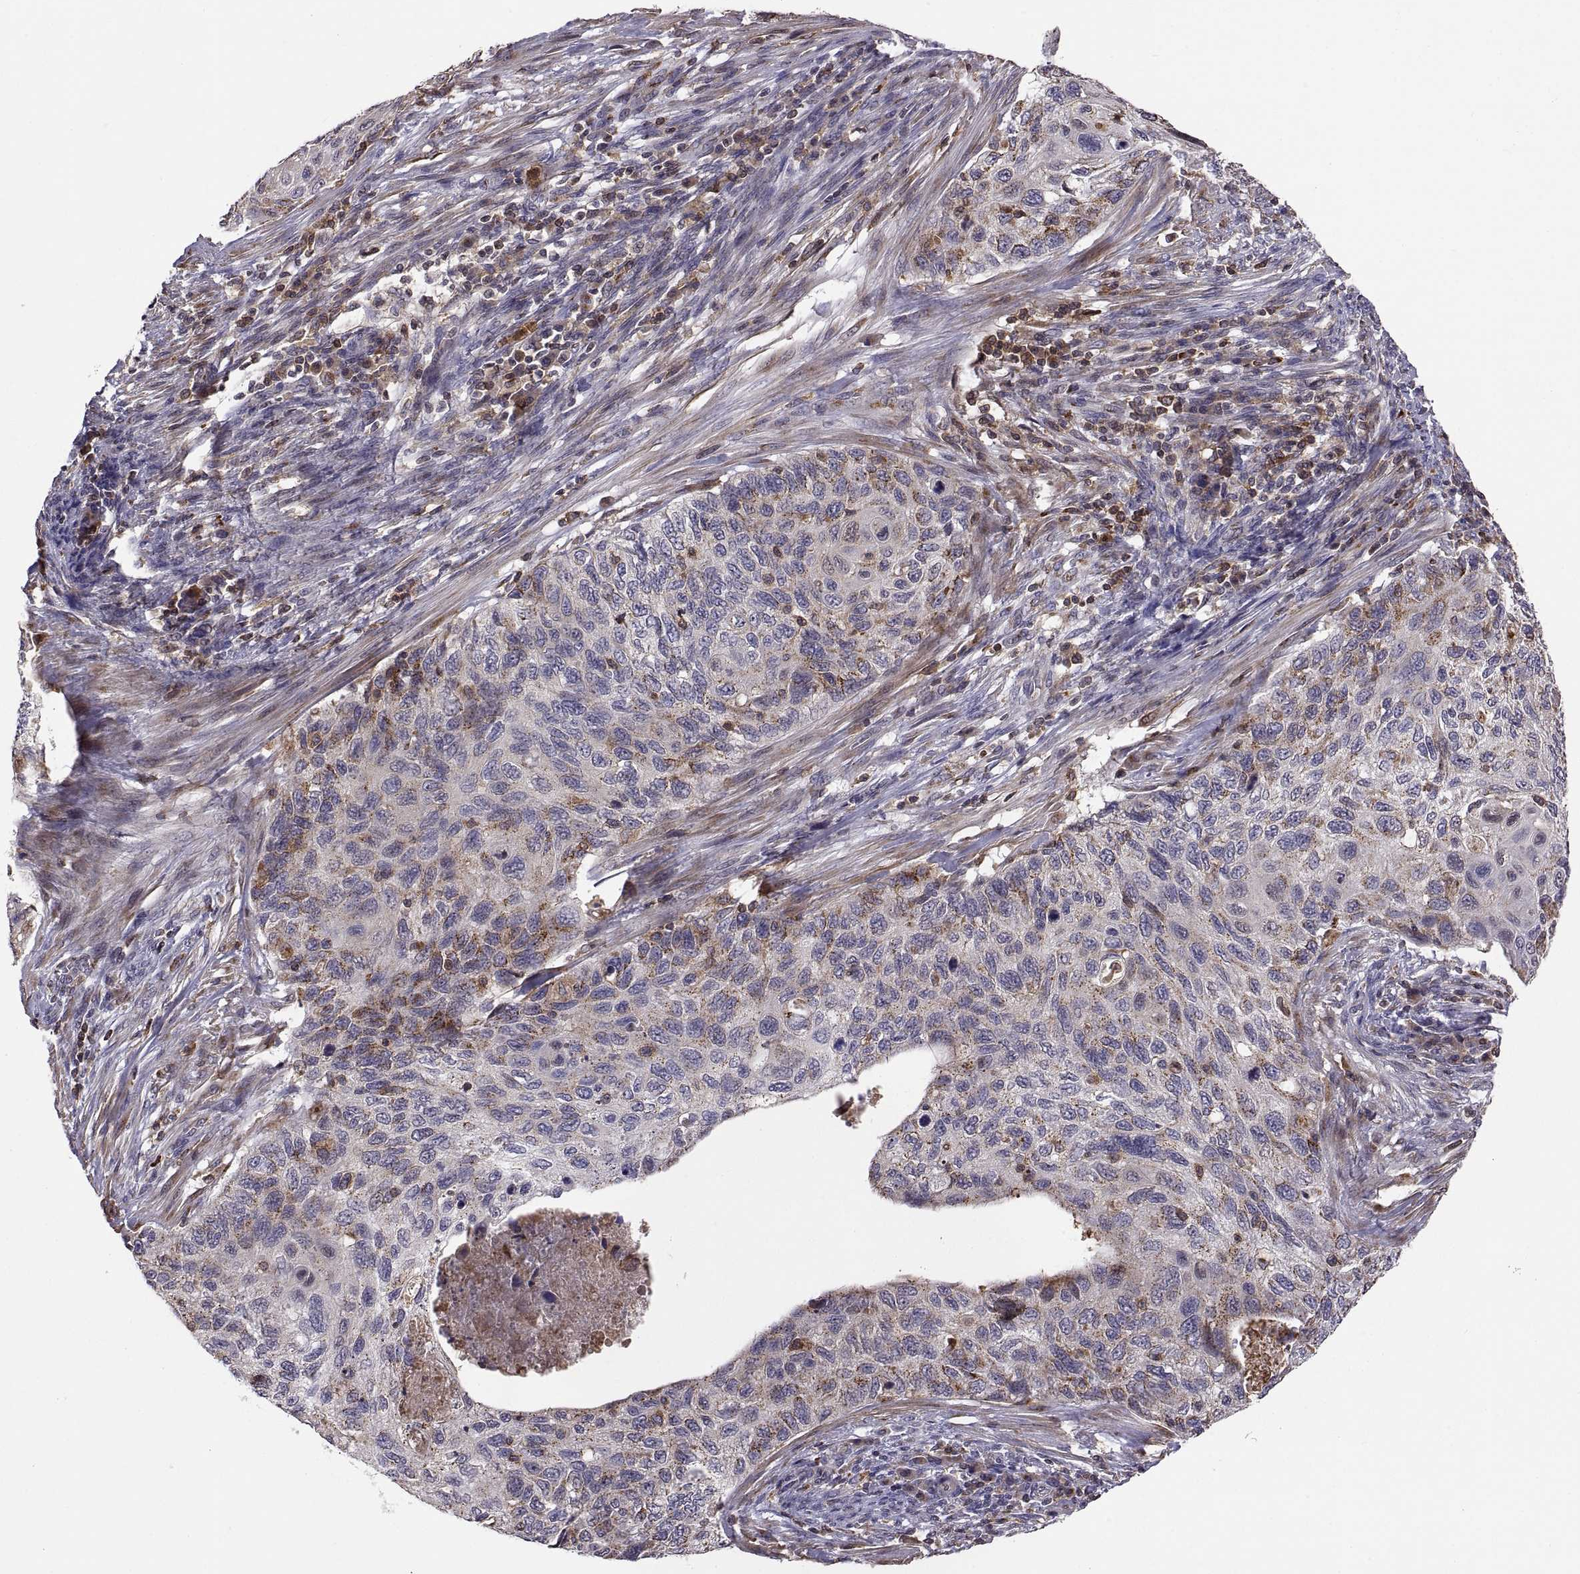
{"staining": {"intensity": "moderate", "quantity": "<25%", "location": "cytoplasmic/membranous"}, "tissue": "cervical cancer", "cell_type": "Tumor cells", "image_type": "cancer", "snomed": [{"axis": "morphology", "description": "Squamous cell carcinoma, NOS"}, {"axis": "topography", "description": "Cervix"}], "caption": "IHC (DAB (3,3'-diaminobenzidine)) staining of cervical squamous cell carcinoma demonstrates moderate cytoplasmic/membranous protein expression in approximately <25% of tumor cells.", "gene": "ACAP1", "patient": {"sex": "female", "age": 70}}